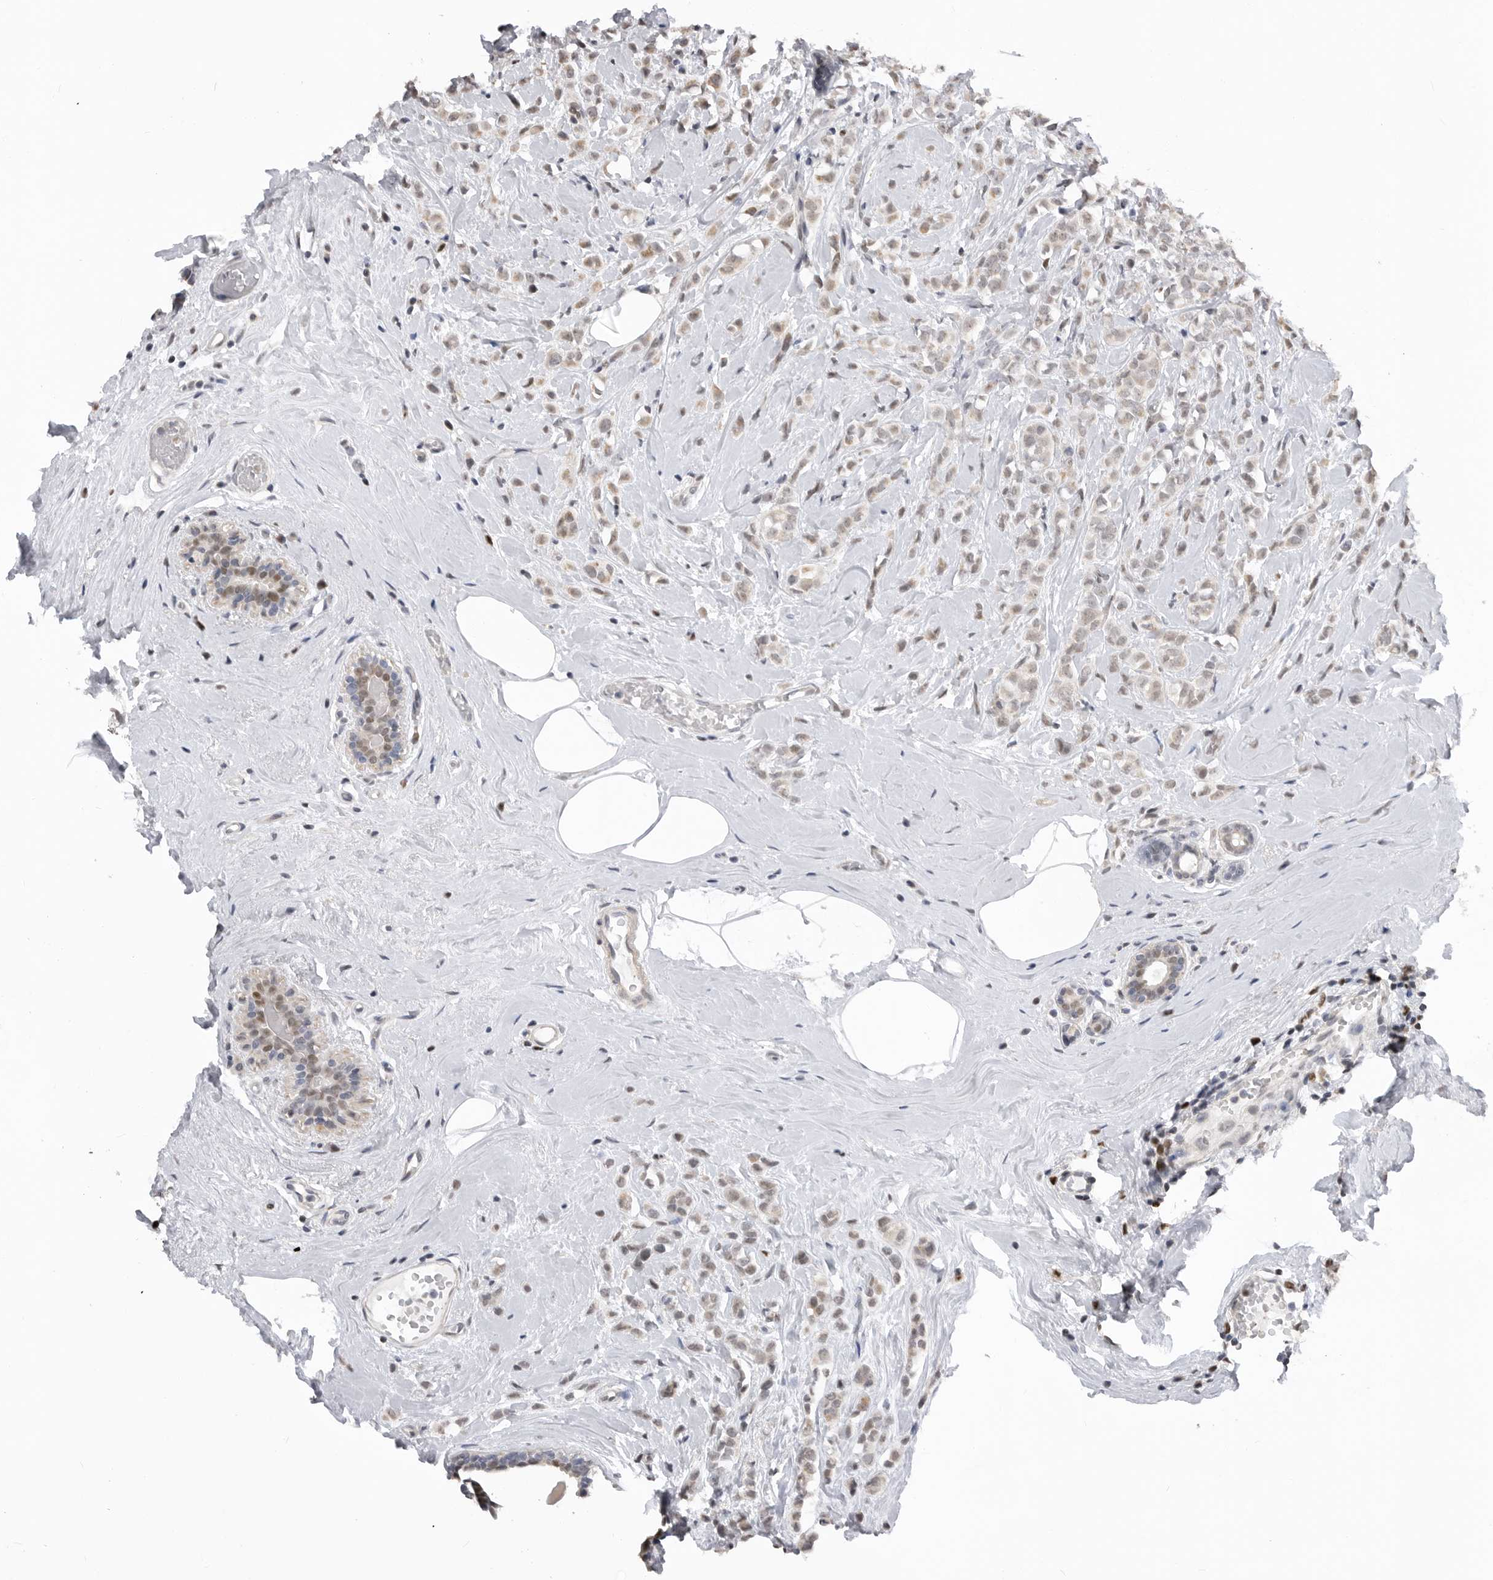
{"staining": {"intensity": "weak", "quantity": ">75%", "location": "cytoplasmic/membranous,nuclear"}, "tissue": "breast cancer", "cell_type": "Tumor cells", "image_type": "cancer", "snomed": [{"axis": "morphology", "description": "Lobular carcinoma"}, {"axis": "topography", "description": "Breast"}], "caption": "This histopathology image reveals immunohistochemistry (IHC) staining of lobular carcinoma (breast), with low weak cytoplasmic/membranous and nuclear positivity in approximately >75% of tumor cells.", "gene": "SMARCC1", "patient": {"sex": "female", "age": 47}}